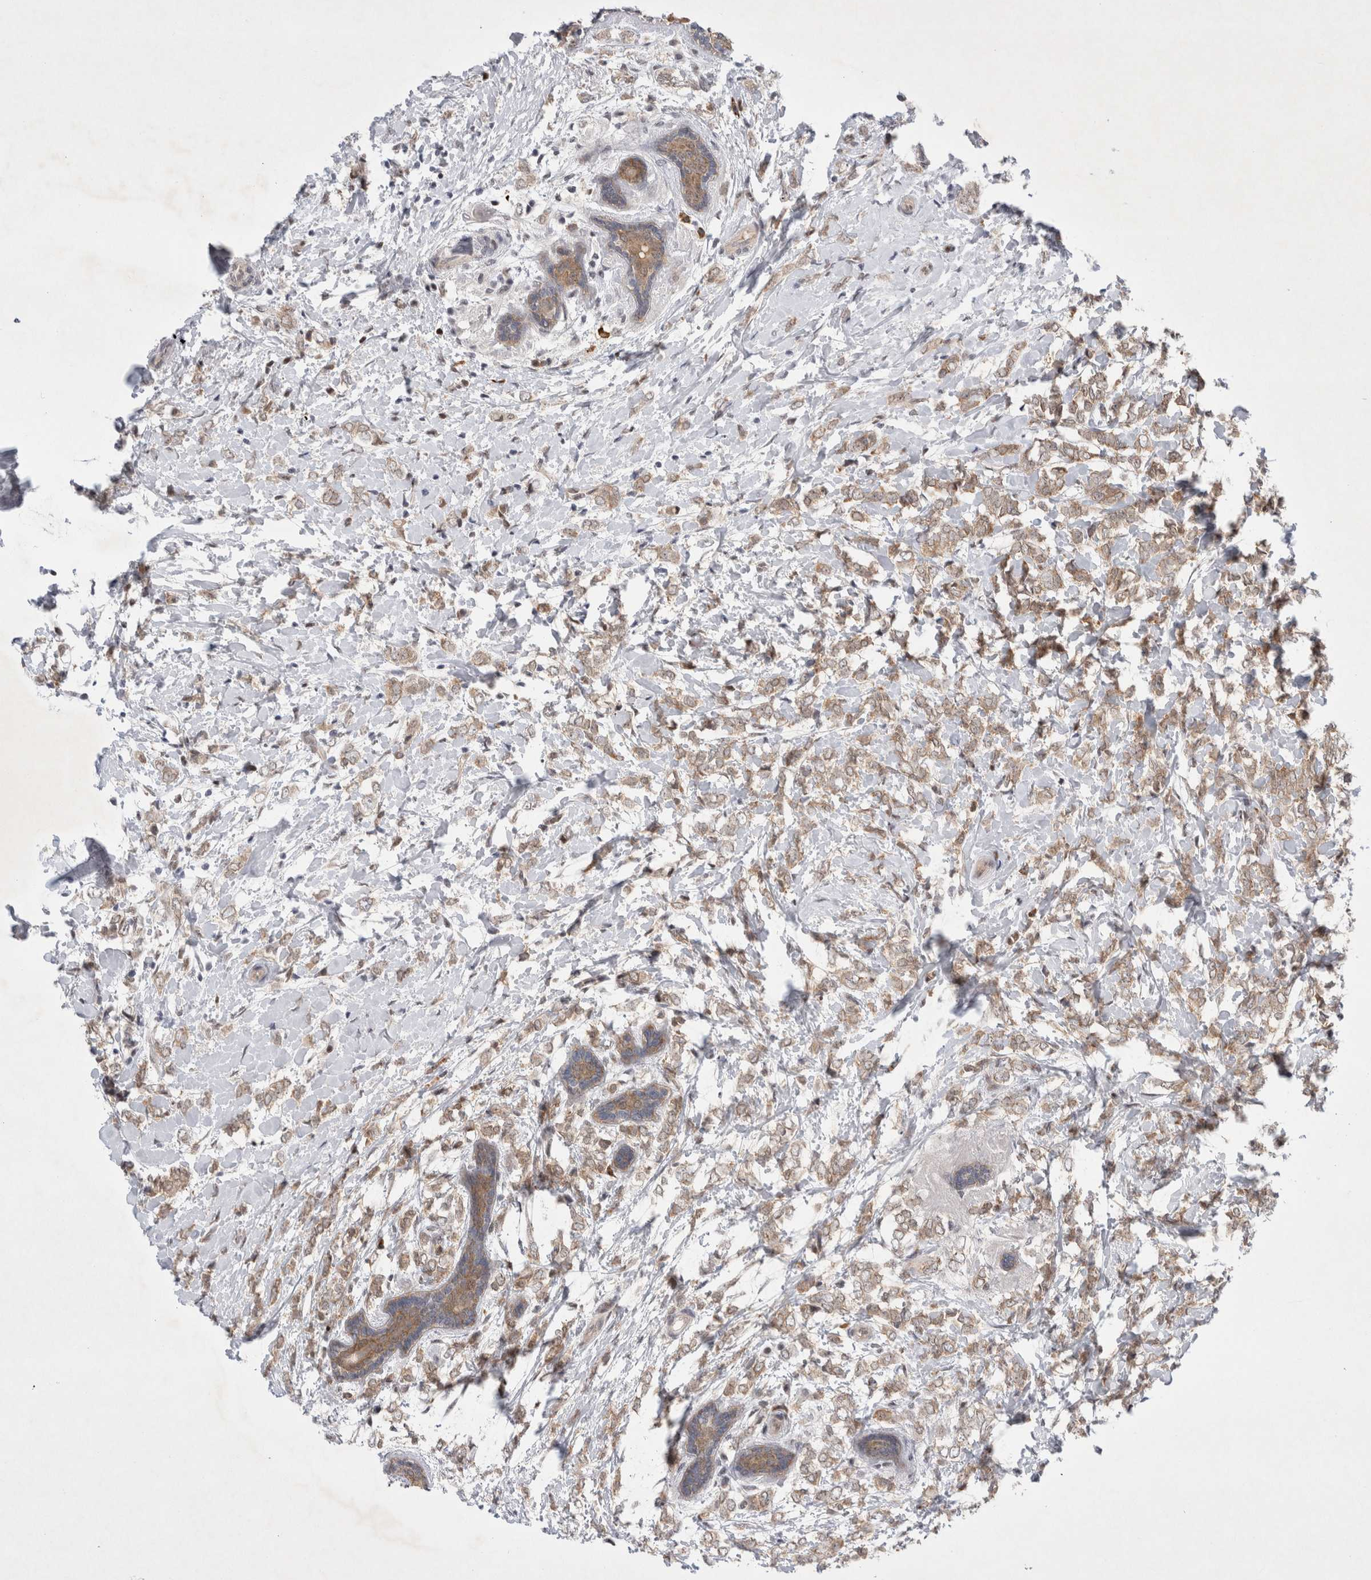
{"staining": {"intensity": "weak", "quantity": ">75%", "location": "cytoplasmic/membranous"}, "tissue": "breast cancer", "cell_type": "Tumor cells", "image_type": "cancer", "snomed": [{"axis": "morphology", "description": "Normal tissue, NOS"}, {"axis": "morphology", "description": "Lobular carcinoma"}, {"axis": "topography", "description": "Breast"}], "caption": "Immunohistochemistry (IHC) of lobular carcinoma (breast) exhibits low levels of weak cytoplasmic/membranous staining in about >75% of tumor cells.", "gene": "WIPF2", "patient": {"sex": "female", "age": 47}}